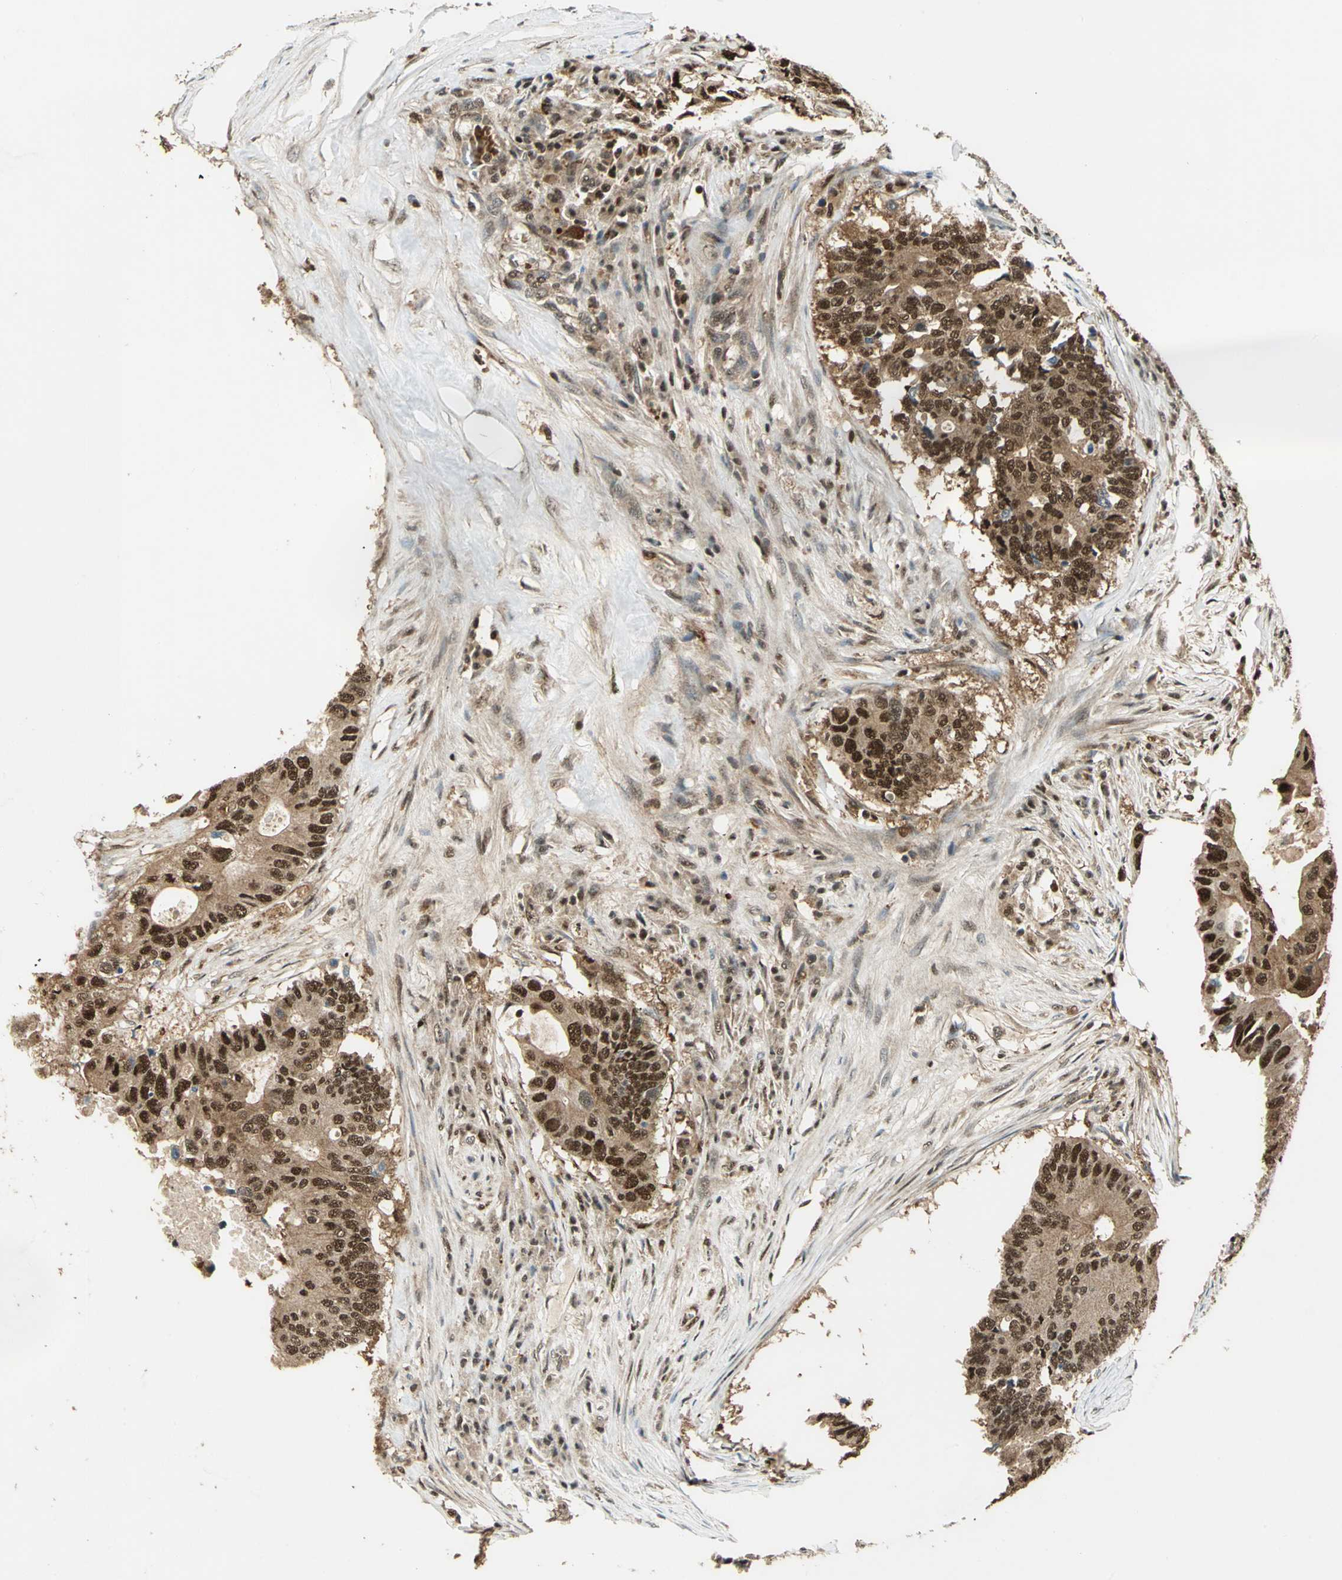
{"staining": {"intensity": "strong", "quantity": ">75%", "location": "cytoplasmic/membranous,nuclear"}, "tissue": "colorectal cancer", "cell_type": "Tumor cells", "image_type": "cancer", "snomed": [{"axis": "morphology", "description": "Adenocarcinoma, NOS"}, {"axis": "topography", "description": "Colon"}], "caption": "Immunohistochemistry (IHC) photomicrograph of neoplastic tissue: colorectal cancer stained using immunohistochemistry displays high levels of strong protein expression localized specifically in the cytoplasmic/membranous and nuclear of tumor cells, appearing as a cytoplasmic/membranous and nuclear brown color.", "gene": "PPP1R13L", "patient": {"sex": "male", "age": 71}}